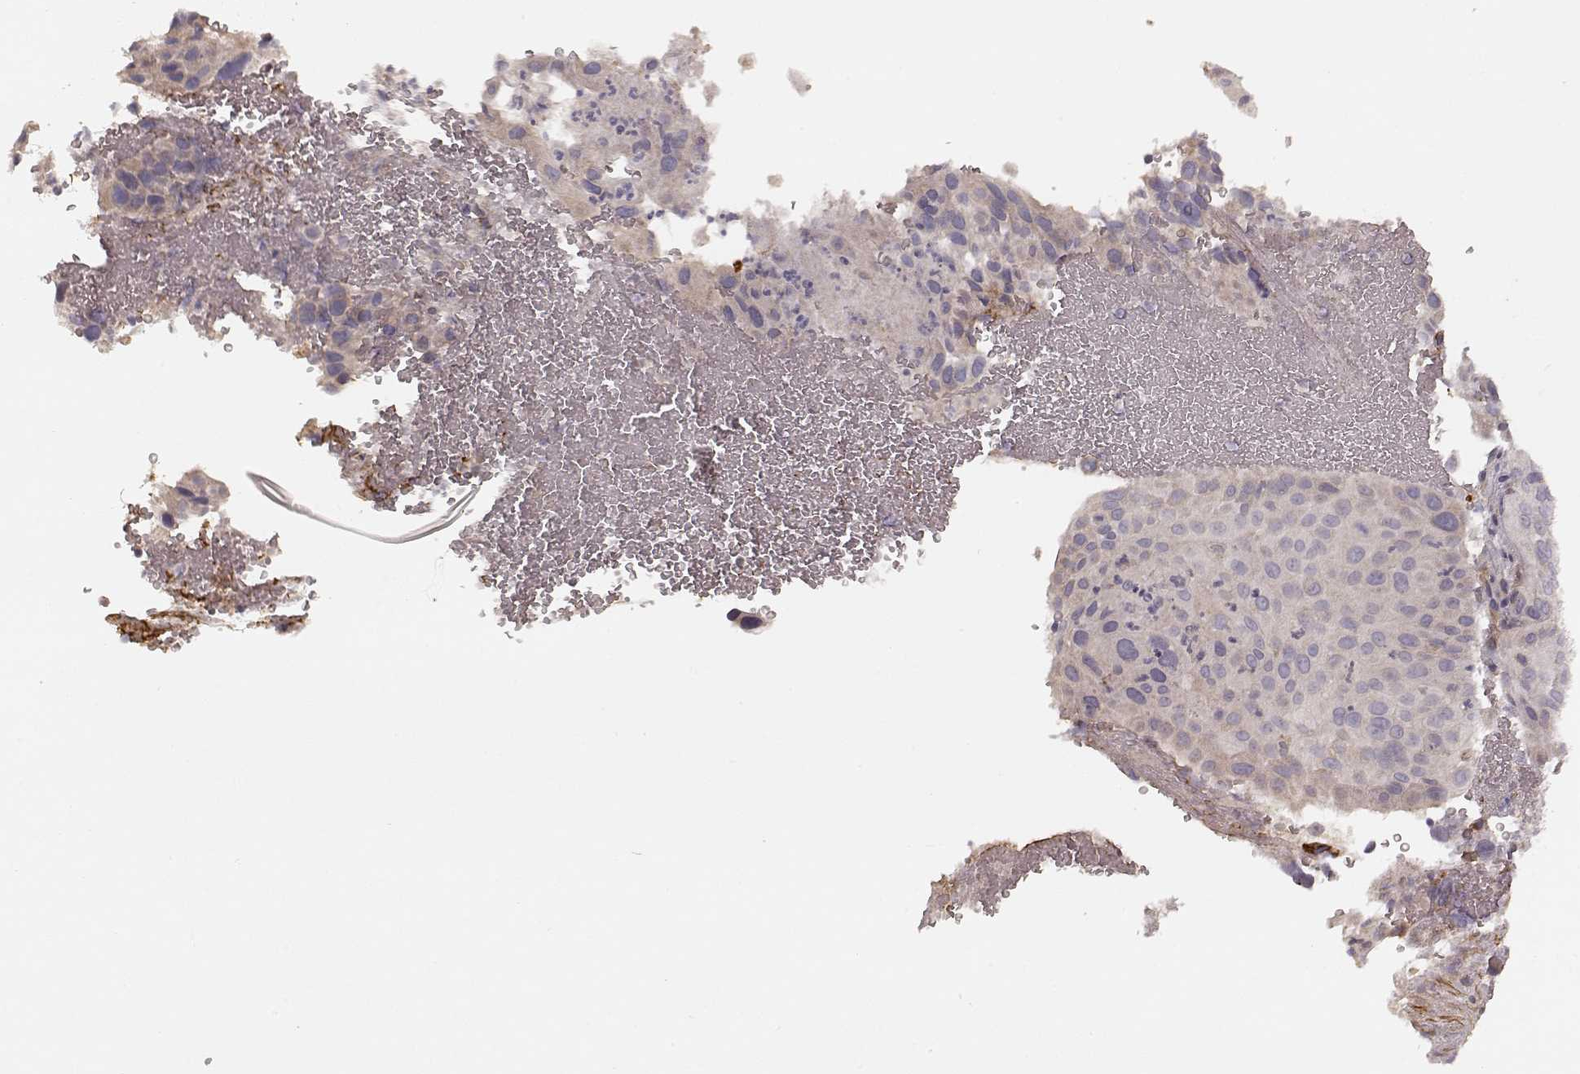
{"staining": {"intensity": "negative", "quantity": "none", "location": "none"}, "tissue": "cervical cancer", "cell_type": "Tumor cells", "image_type": "cancer", "snomed": [{"axis": "morphology", "description": "Squamous cell carcinoma, NOS"}, {"axis": "topography", "description": "Cervix"}], "caption": "Tumor cells show no significant protein staining in squamous cell carcinoma (cervical).", "gene": "KCNJ9", "patient": {"sex": "female", "age": 38}}